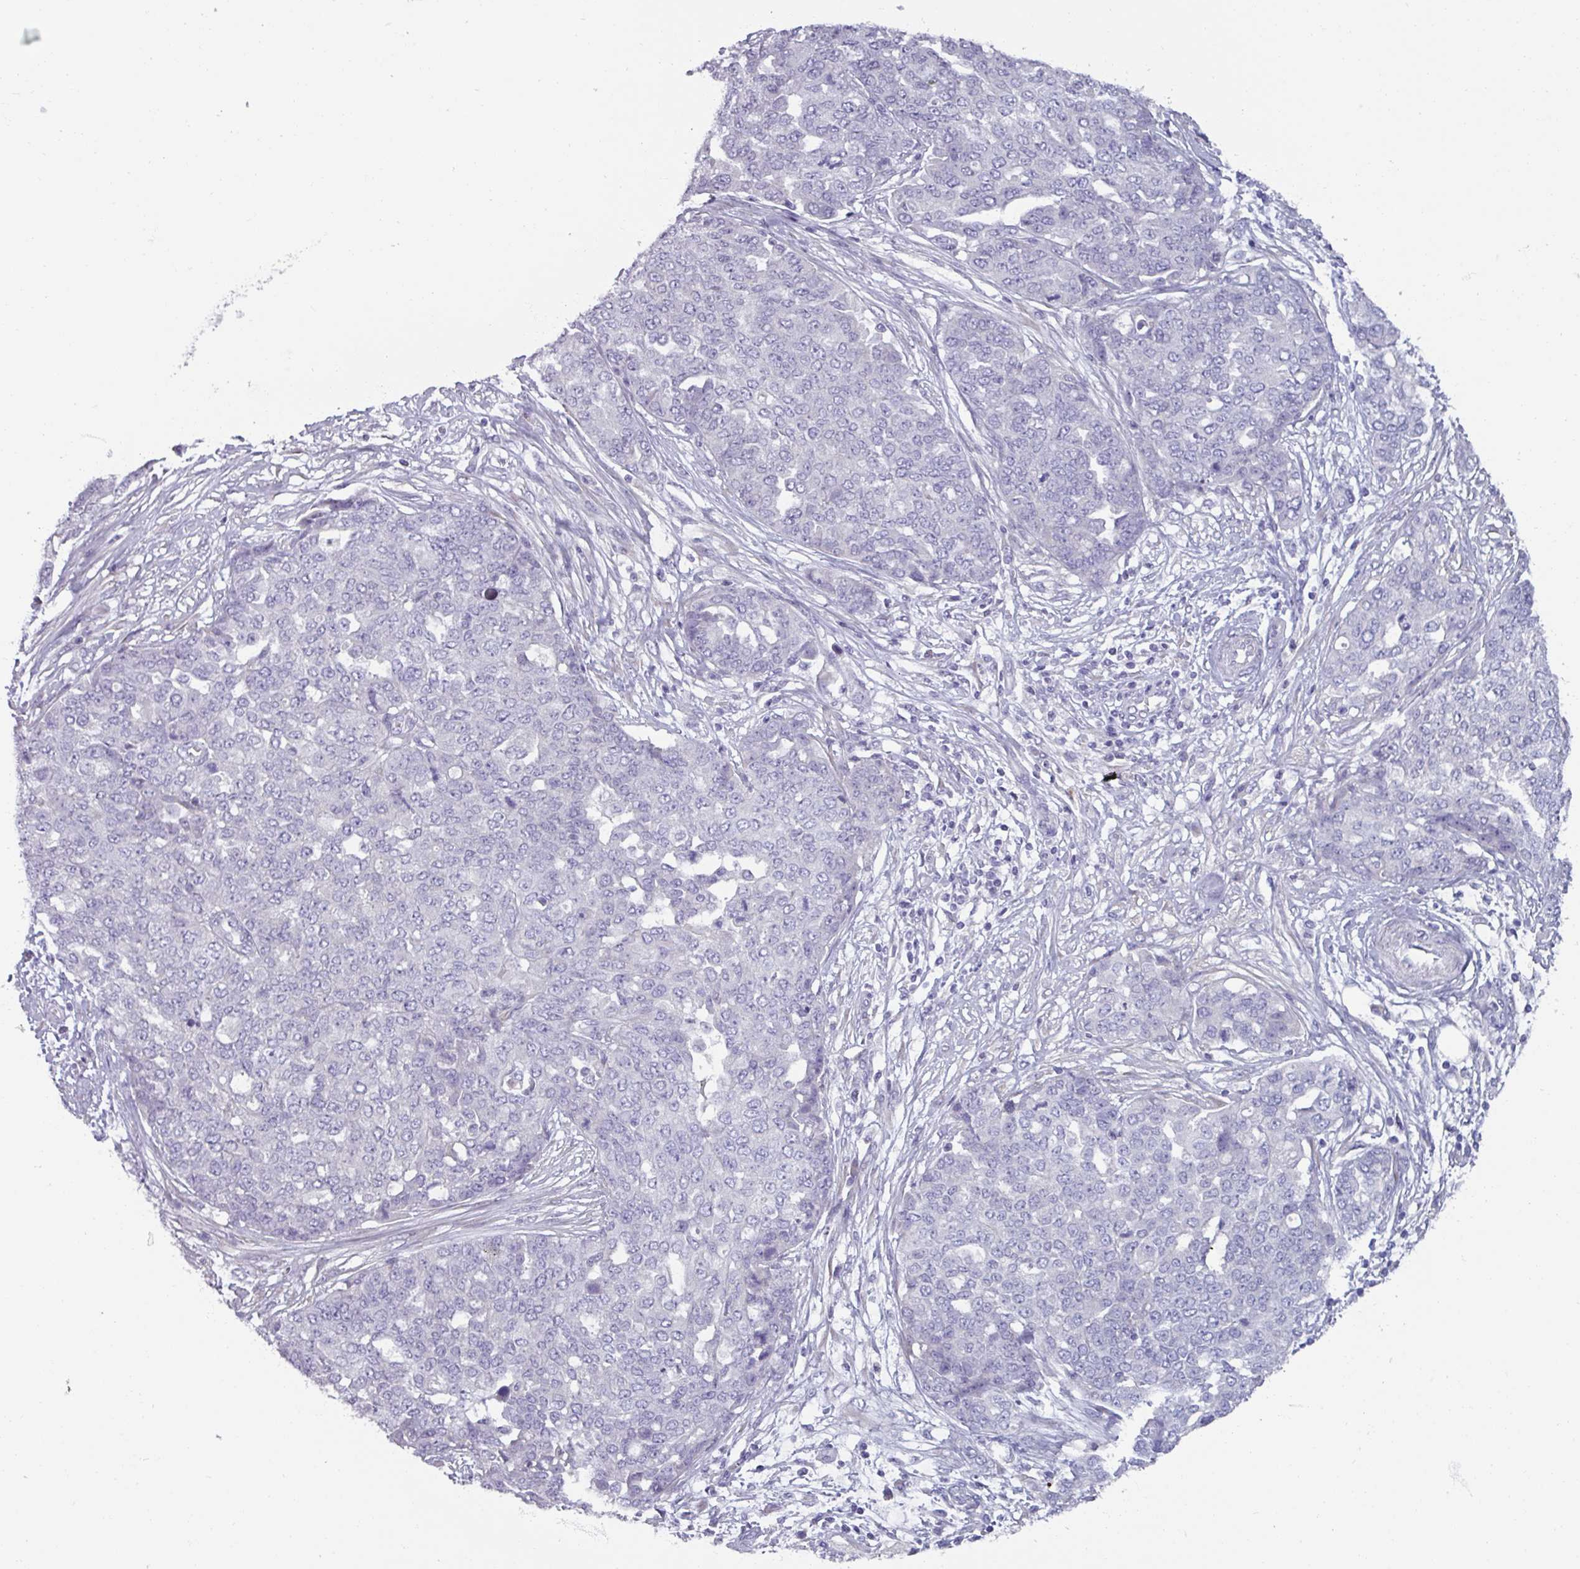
{"staining": {"intensity": "negative", "quantity": "none", "location": "none"}, "tissue": "ovarian cancer", "cell_type": "Tumor cells", "image_type": "cancer", "snomed": [{"axis": "morphology", "description": "Cystadenocarcinoma, serous, NOS"}, {"axis": "topography", "description": "Soft tissue"}, {"axis": "topography", "description": "Ovary"}], "caption": "An IHC histopathology image of ovarian cancer (serous cystadenocarcinoma) is shown. There is no staining in tumor cells of ovarian cancer (serous cystadenocarcinoma).", "gene": "SMIM11", "patient": {"sex": "female", "age": 57}}